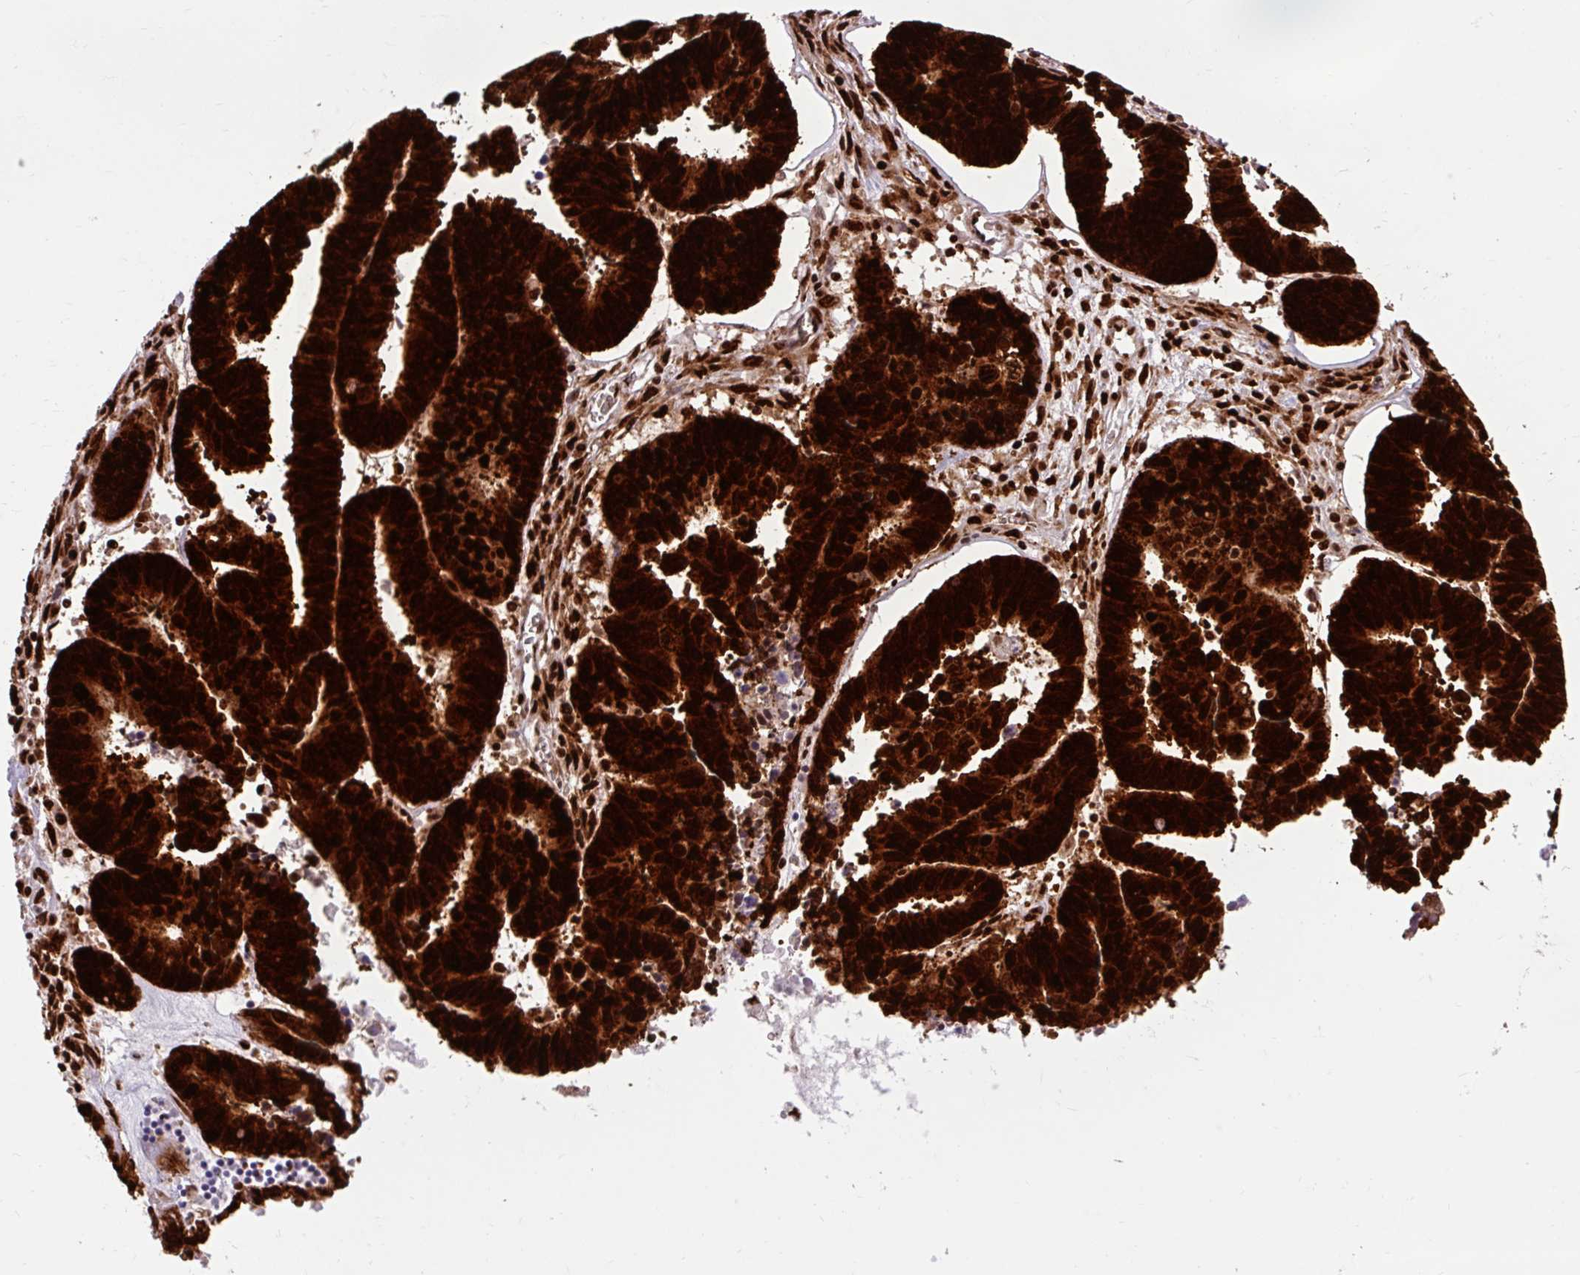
{"staining": {"intensity": "strong", "quantity": ">75%", "location": "nuclear"}, "tissue": "ovarian cancer", "cell_type": "Tumor cells", "image_type": "cancer", "snomed": [{"axis": "morphology", "description": "Carcinoma, endometroid"}, {"axis": "morphology", "description": "Cystadenocarcinoma, serous, NOS"}, {"axis": "topography", "description": "Ovary"}], "caption": "High-magnification brightfield microscopy of ovarian cancer stained with DAB (3,3'-diaminobenzidine) (brown) and counterstained with hematoxylin (blue). tumor cells exhibit strong nuclear expression is seen in about>75% of cells. (Brightfield microscopy of DAB IHC at high magnification).", "gene": "FUS", "patient": {"sex": "female", "age": 45}}